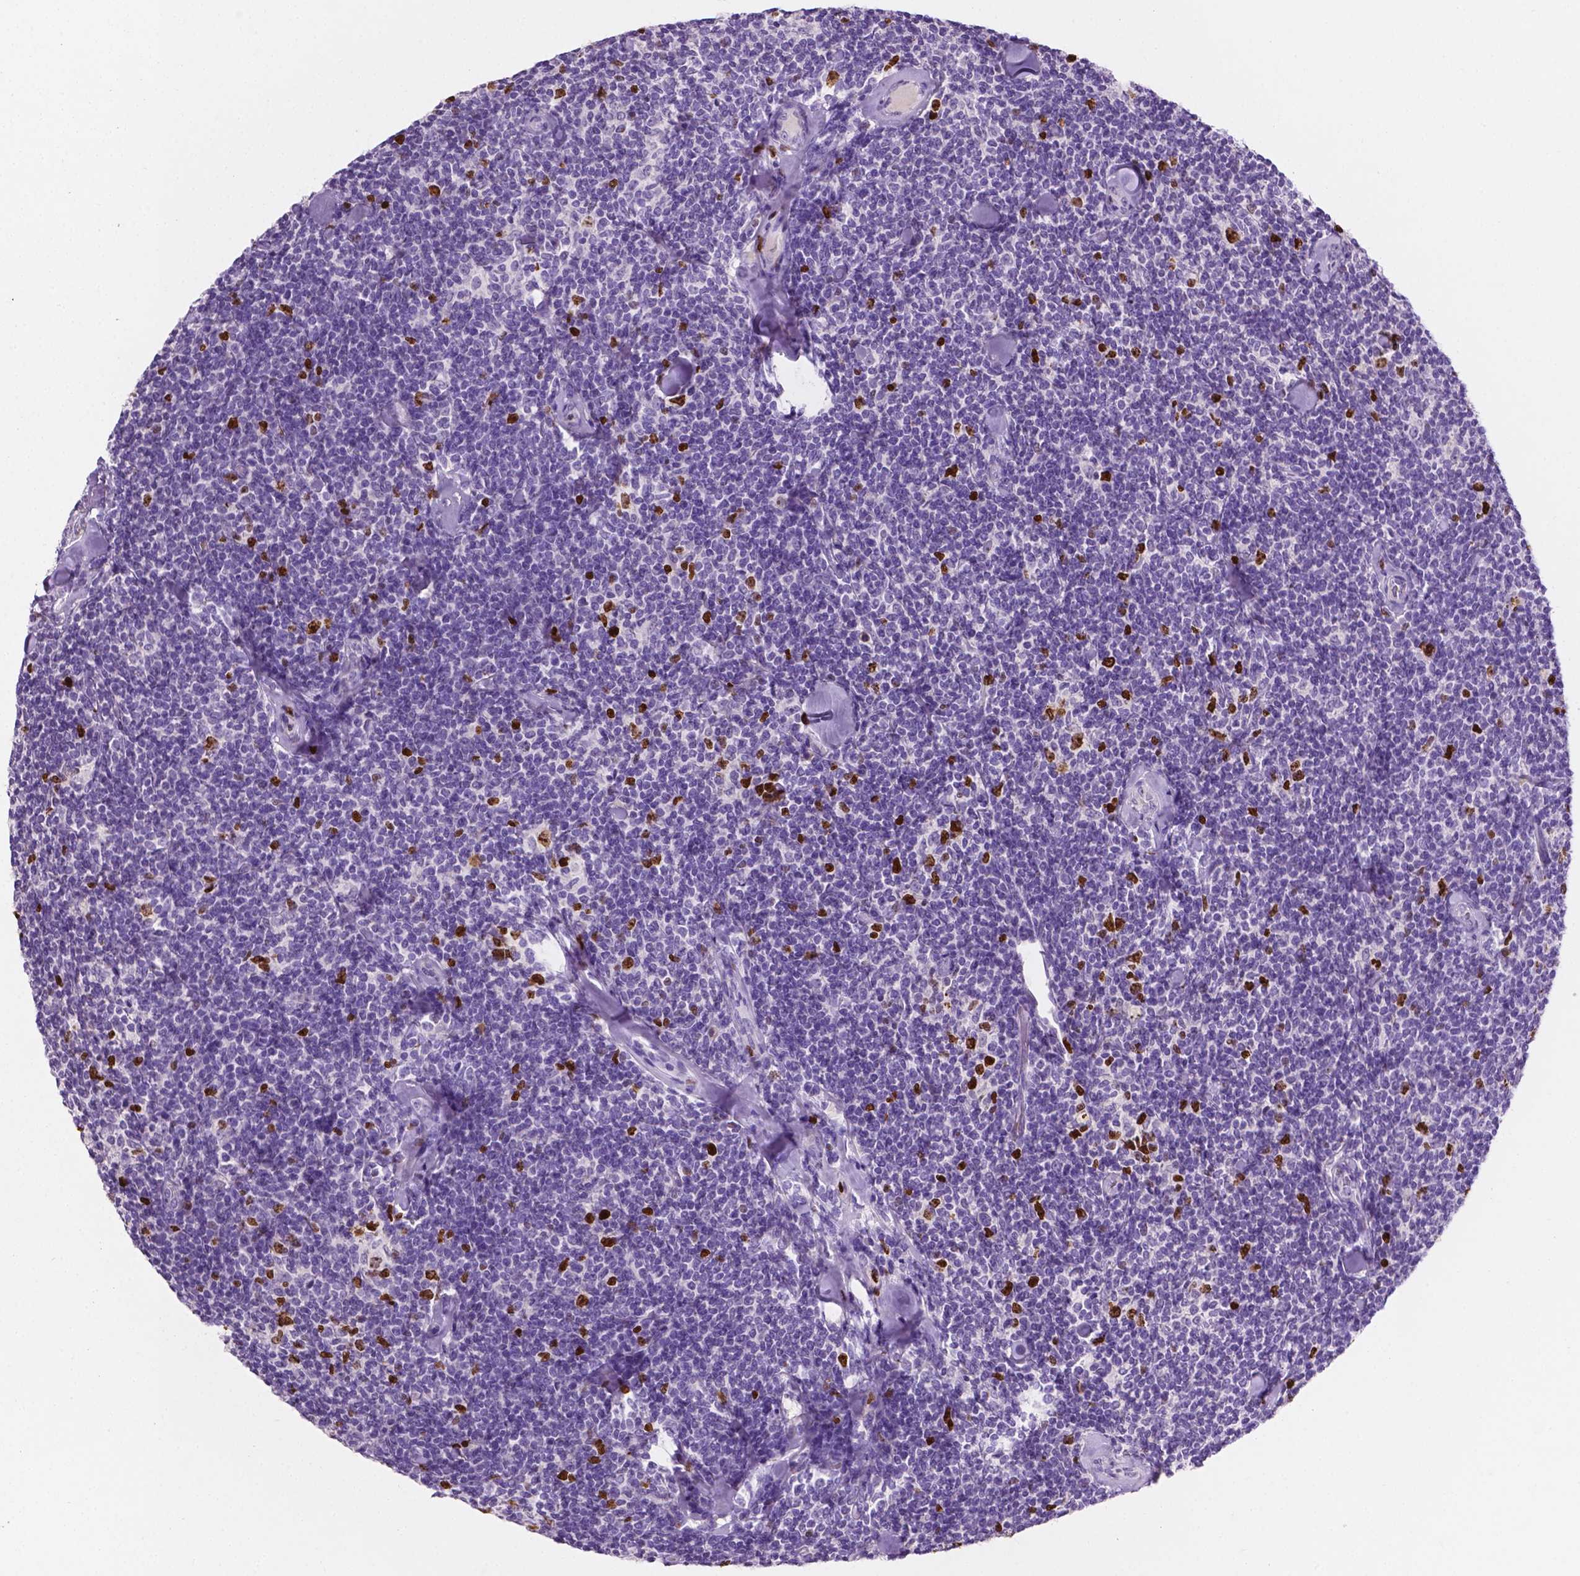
{"staining": {"intensity": "strong", "quantity": "<25%", "location": "nuclear"}, "tissue": "lymphoma", "cell_type": "Tumor cells", "image_type": "cancer", "snomed": [{"axis": "morphology", "description": "Malignant lymphoma, non-Hodgkin's type, Low grade"}, {"axis": "topography", "description": "Lymph node"}], "caption": "Tumor cells exhibit medium levels of strong nuclear positivity in about <25% of cells in human low-grade malignant lymphoma, non-Hodgkin's type. The protein of interest is stained brown, and the nuclei are stained in blue (DAB IHC with brightfield microscopy, high magnification).", "gene": "SIAH2", "patient": {"sex": "female", "age": 56}}